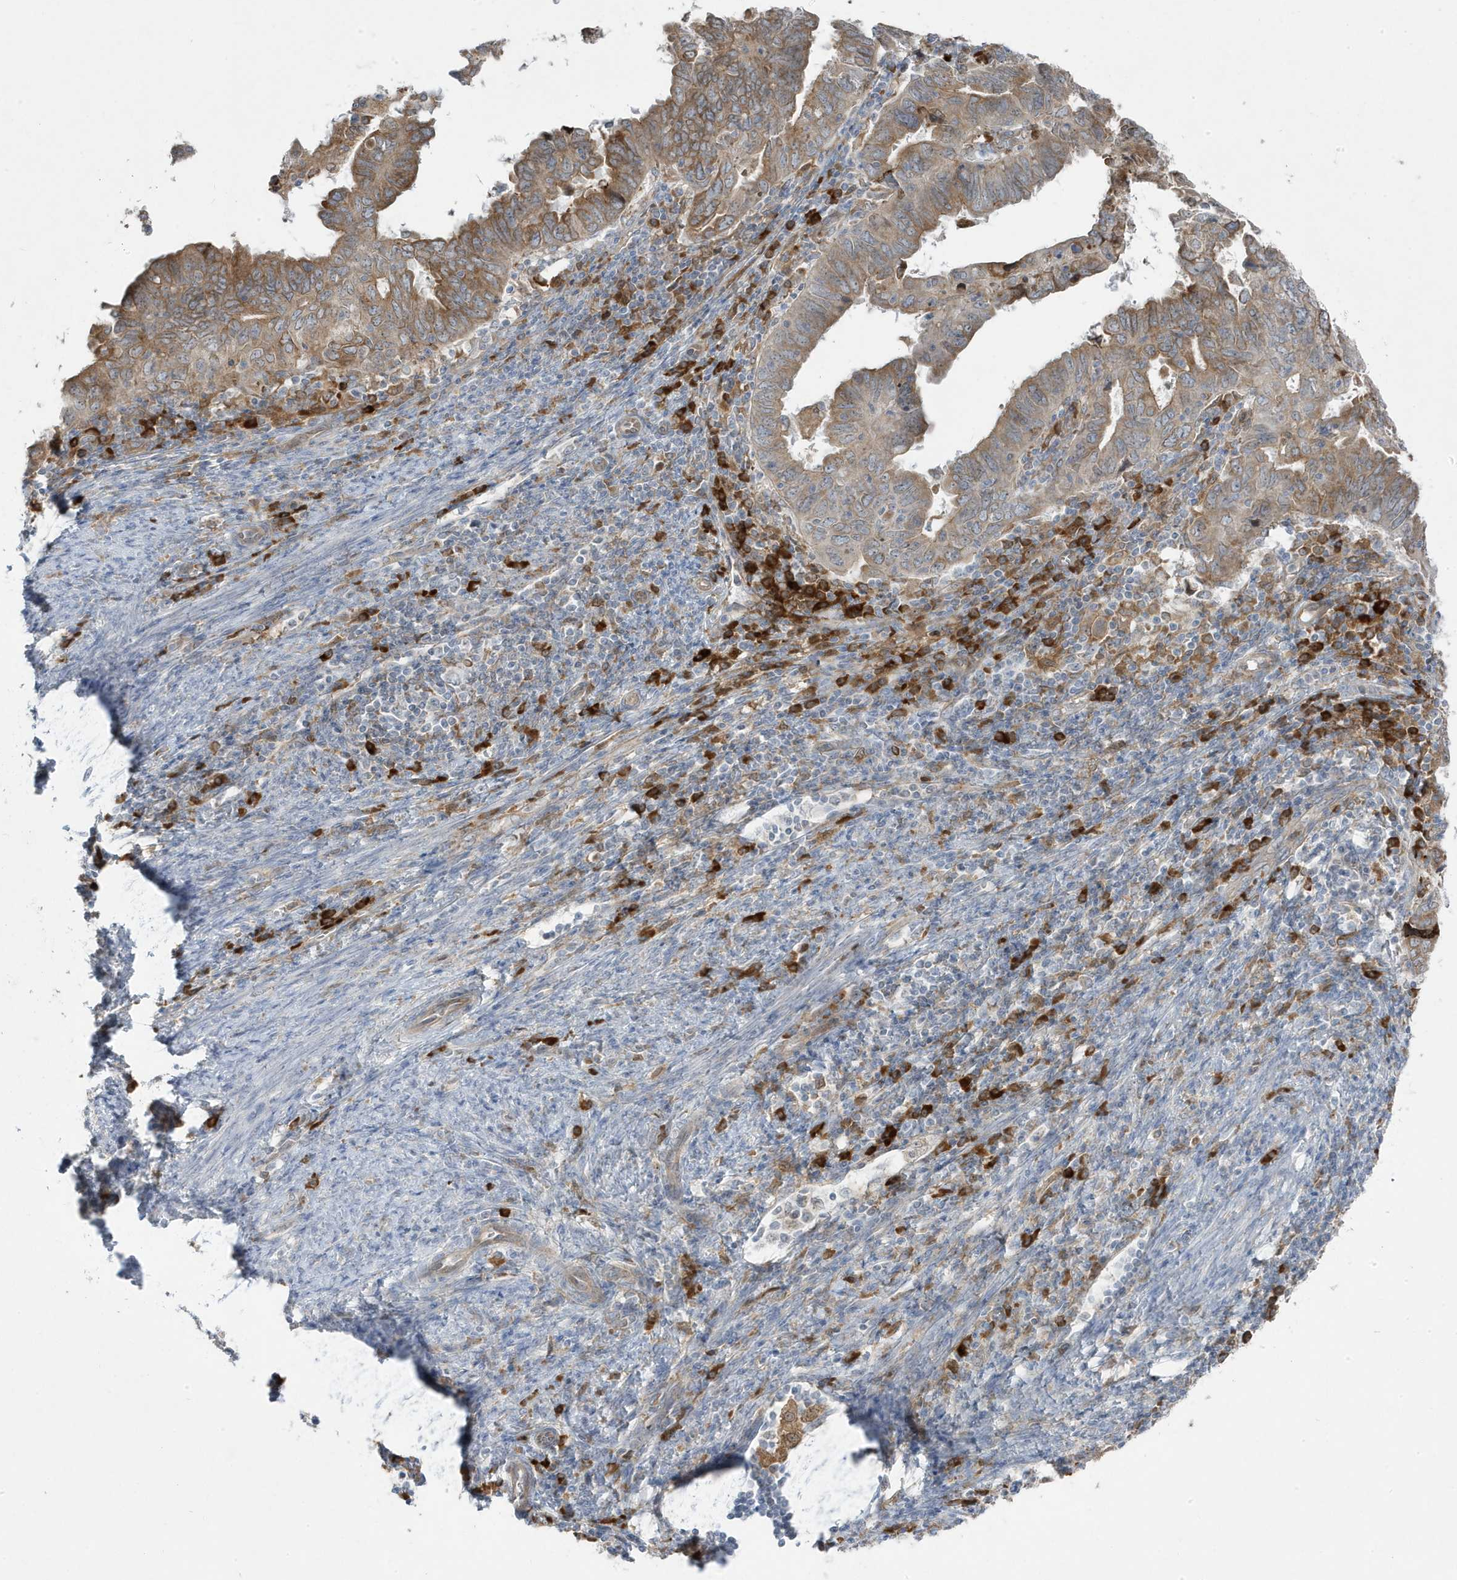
{"staining": {"intensity": "moderate", "quantity": ">75%", "location": "cytoplasmic/membranous"}, "tissue": "endometrial cancer", "cell_type": "Tumor cells", "image_type": "cancer", "snomed": [{"axis": "morphology", "description": "Adenocarcinoma, NOS"}, {"axis": "topography", "description": "Uterus"}], "caption": "Endometrial cancer stained with DAB immunohistochemistry displays medium levels of moderate cytoplasmic/membranous expression in about >75% of tumor cells.", "gene": "ZNF654", "patient": {"sex": "female", "age": 77}}